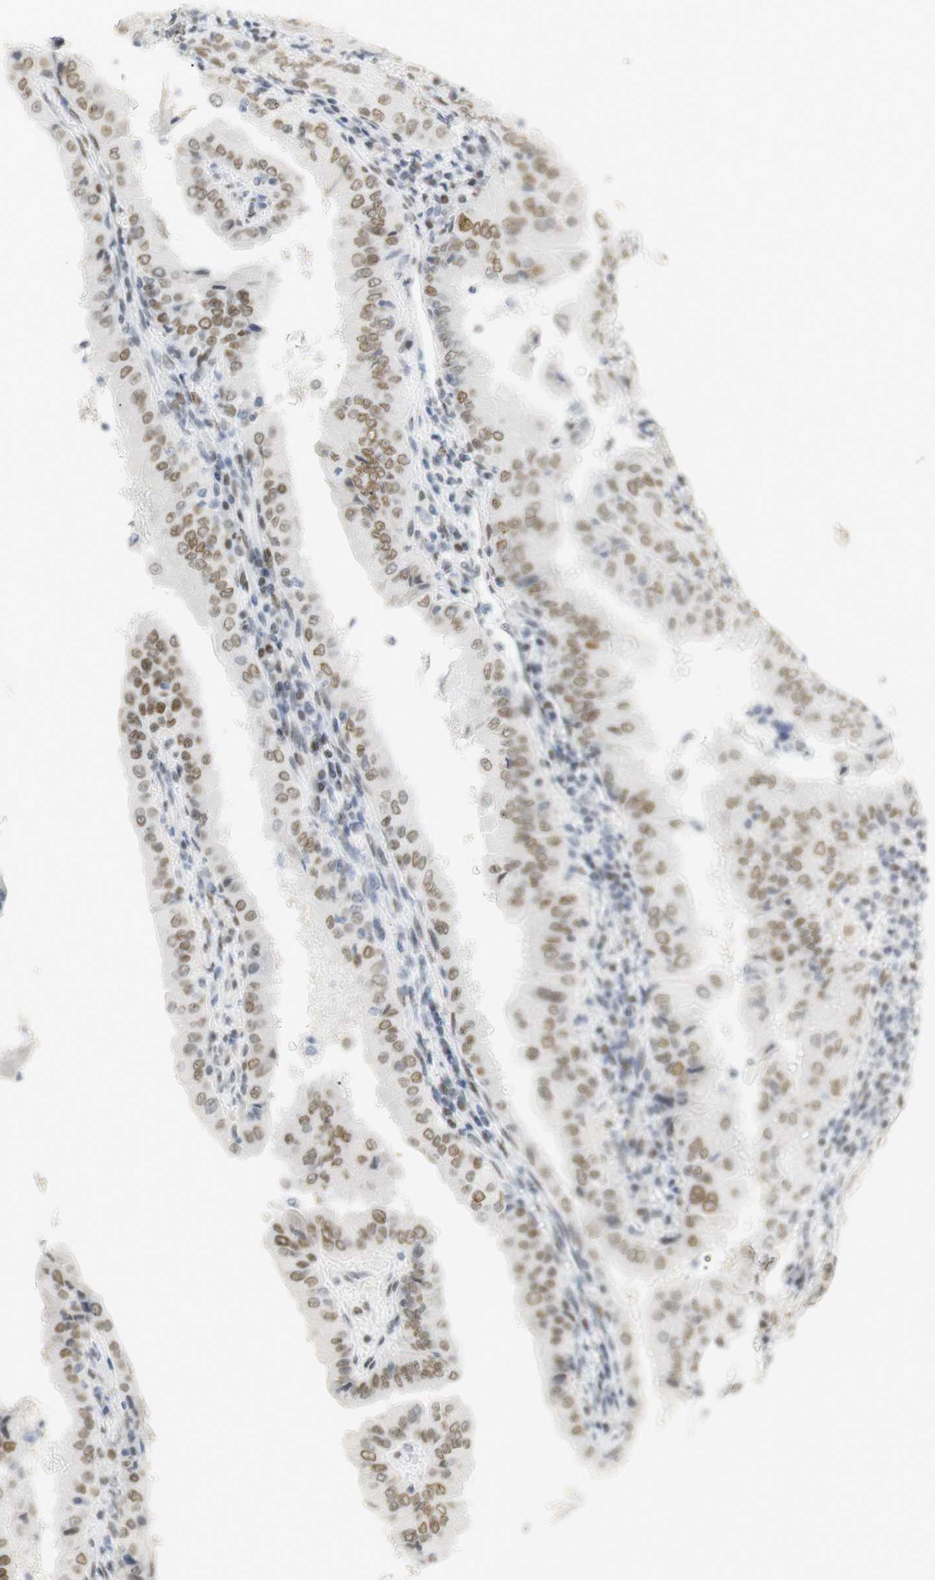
{"staining": {"intensity": "moderate", "quantity": ">75%", "location": "nuclear"}, "tissue": "thyroid cancer", "cell_type": "Tumor cells", "image_type": "cancer", "snomed": [{"axis": "morphology", "description": "Papillary adenocarcinoma, NOS"}, {"axis": "topography", "description": "Thyroid gland"}], "caption": "Immunohistochemistry of papillary adenocarcinoma (thyroid) reveals medium levels of moderate nuclear staining in about >75% of tumor cells. (DAB = brown stain, brightfield microscopy at high magnification).", "gene": "BMI1", "patient": {"sex": "male", "age": 33}}